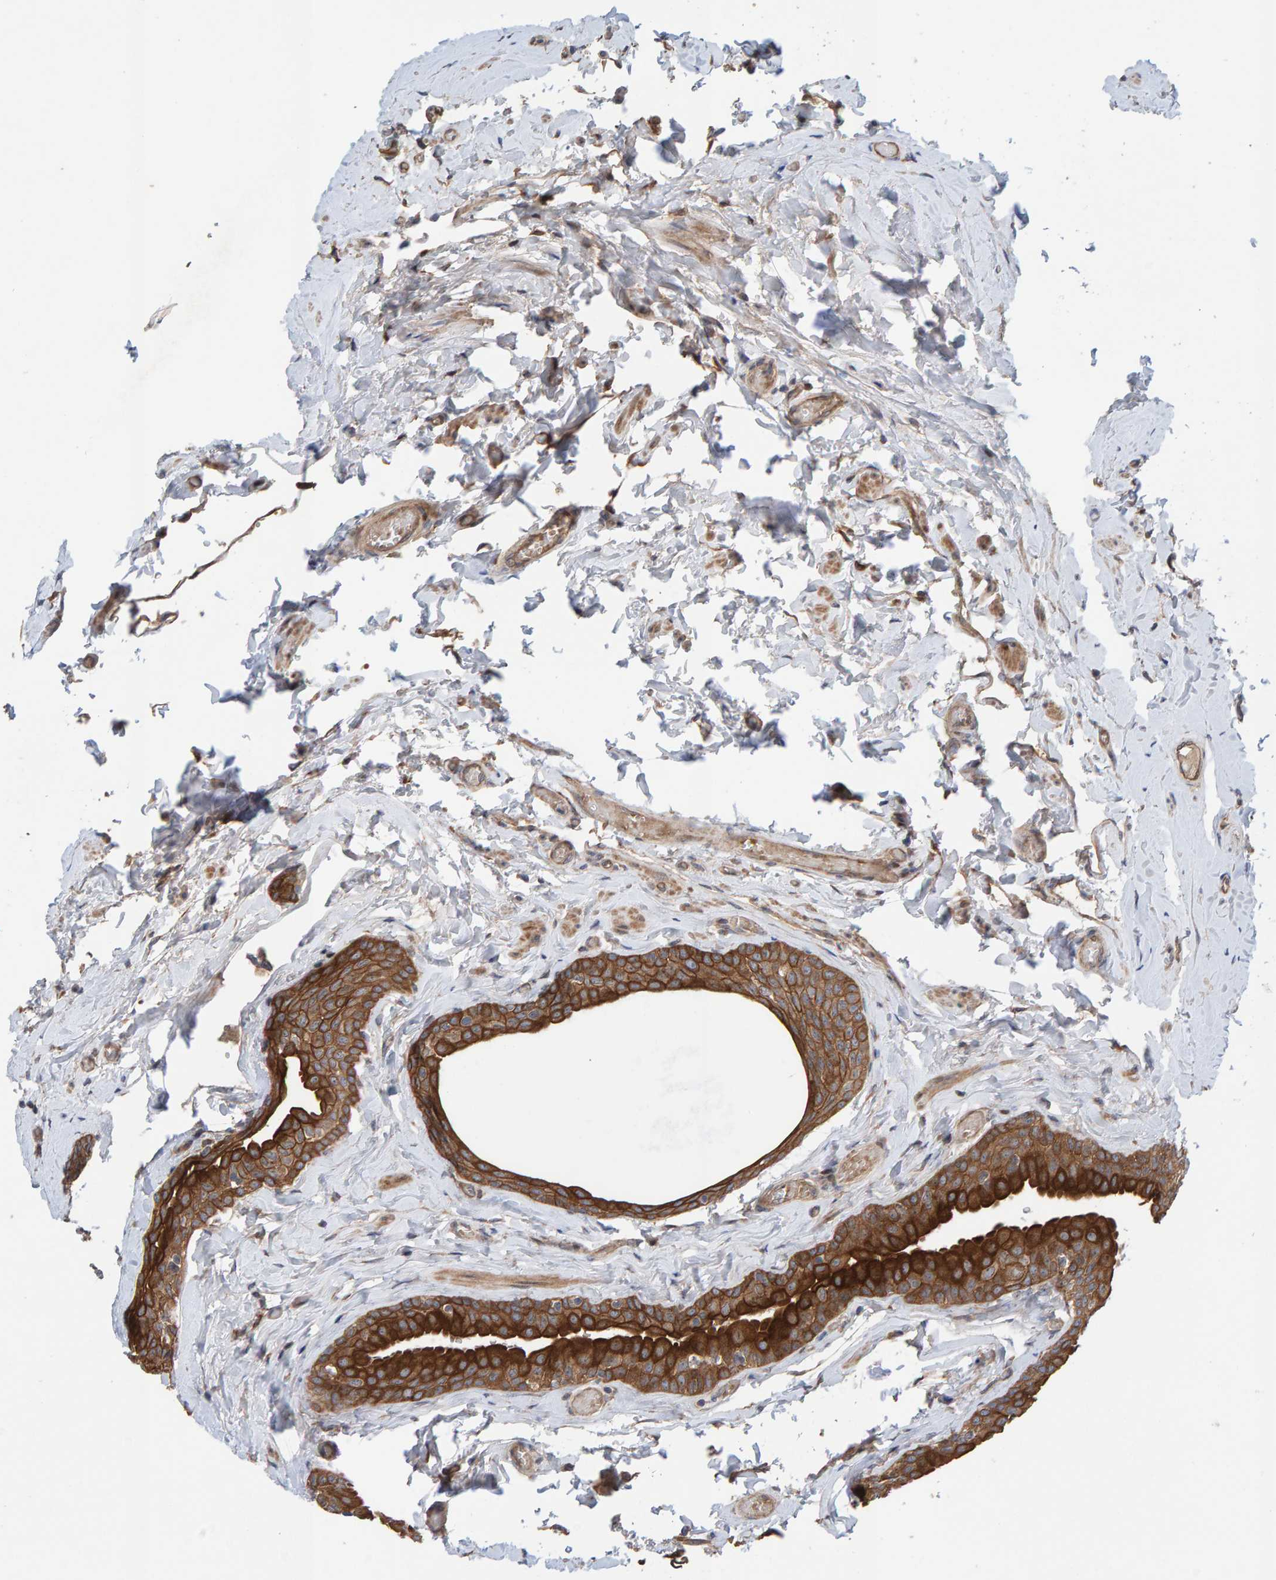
{"staining": {"intensity": "moderate", "quantity": ">75%", "location": "cytoplasmic/membranous"}, "tissue": "epididymis", "cell_type": "Glandular cells", "image_type": "normal", "snomed": [{"axis": "morphology", "description": "Normal tissue, NOS"}, {"axis": "topography", "description": "Testis"}, {"axis": "topography", "description": "Epididymis"}], "caption": "Glandular cells show medium levels of moderate cytoplasmic/membranous positivity in approximately >75% of cells in unremarkable epididymis. The staining was performed using DAB (3,3'-diaminobenzidine) to visualize the protein expression in brown, while the nuclei were stained in blue with hematoxylin (Magnification: 20x).", "gene": "LRSAM1", "patient": {"sex": "male", "age": 36}}